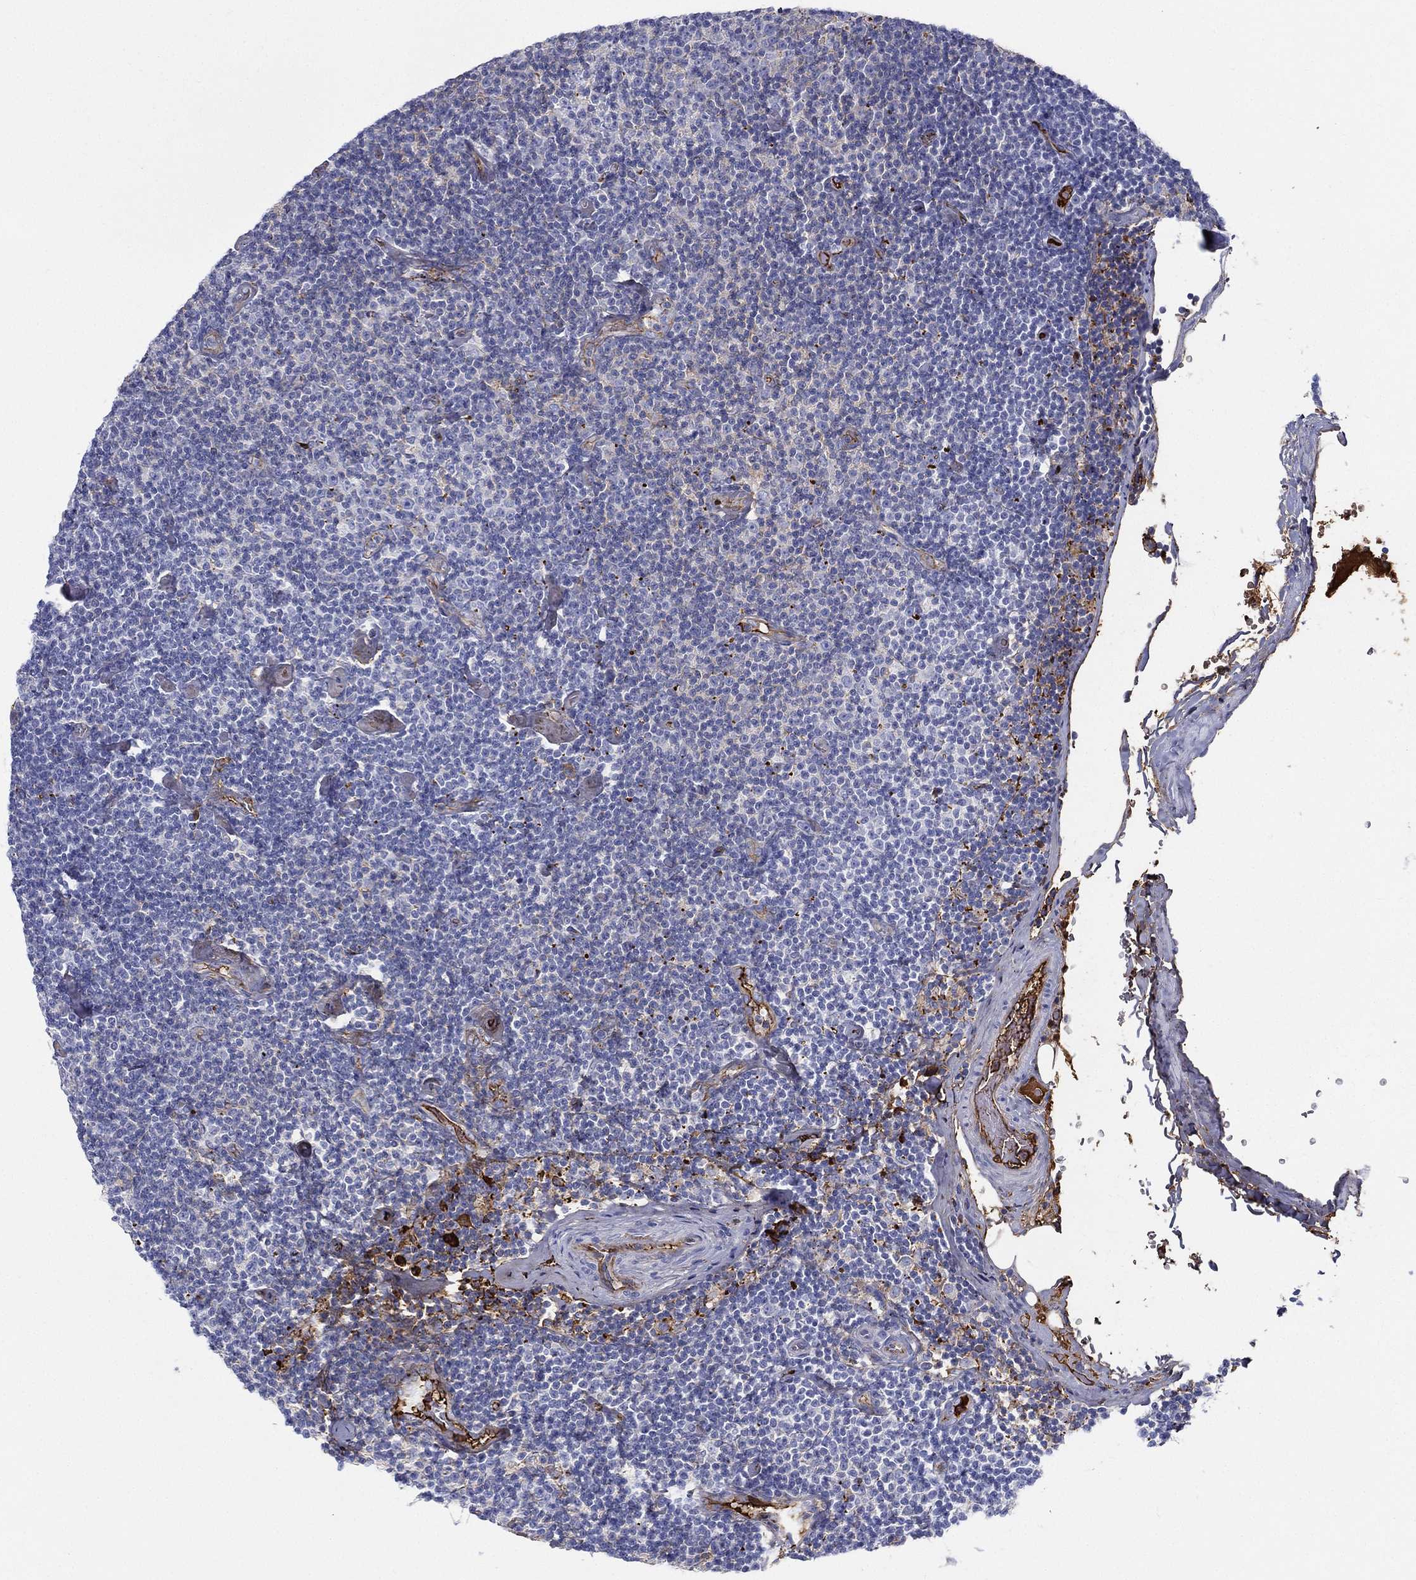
{"staining": {"intensity": "negative", "quantity": "none", "location": "none"}, "tissue": "lymphoma", "cell_type": "Tumor cells", "image_type": "cancer", "snomed": [{"axis": "morphology", "description": "Malignant lymphoma, non-Hodgkin's type, Low grade"}, {"axis": "topography", "description": "Lymph node"}], "caption": "Lymphoma was stained to show a protein in brown. There is no significant expression in tumor cells.", "gene": "IFNB1", "patient": {"sex": "male", "age": 81}}